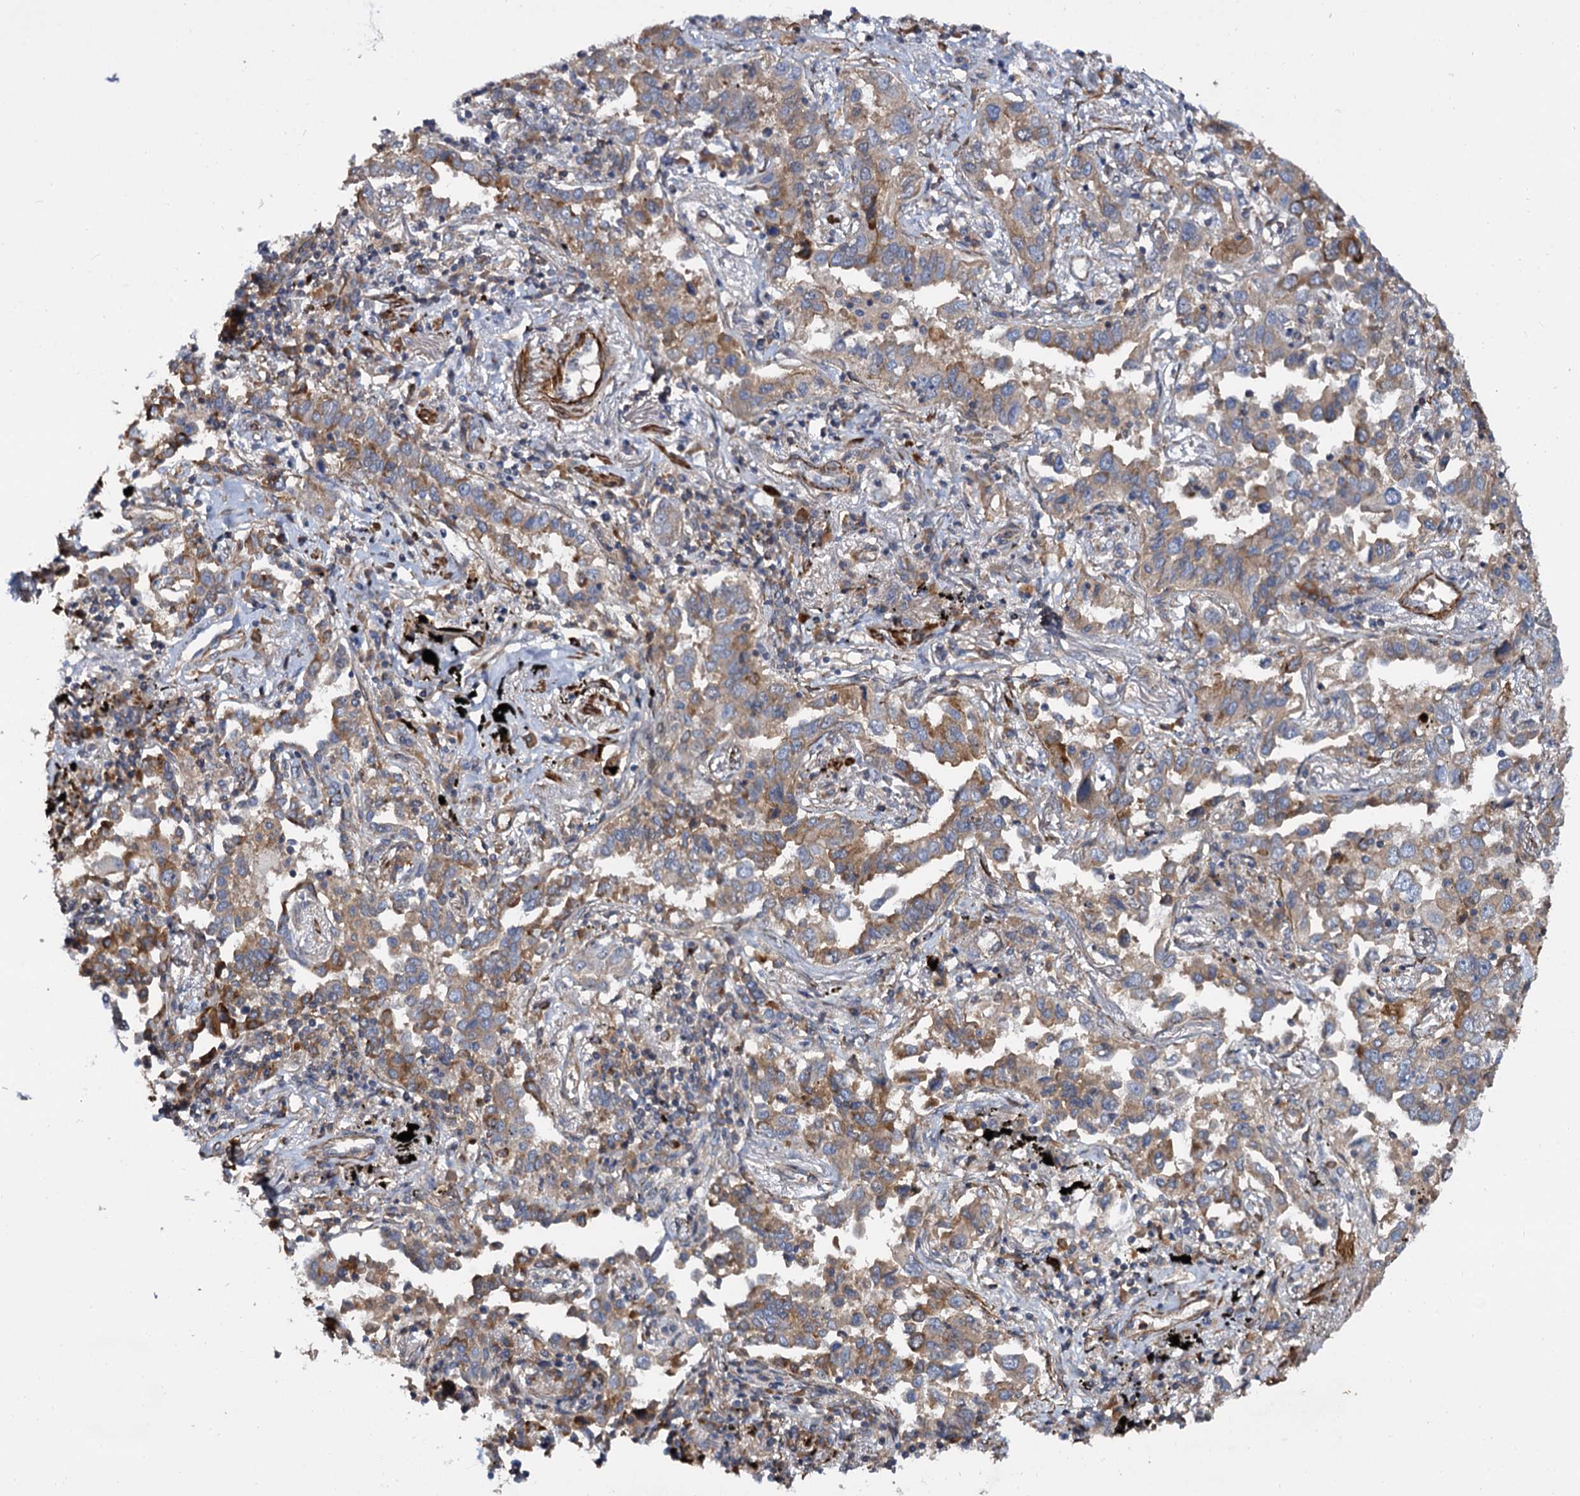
{"staining": {"intensity": "moderate", "quantity": "25%-75%", "location": "cytoplasmic/membranous"}, "tissue": "lung cancer", "cell_type": "Tumor cells", "image_type": "cancer", "snomed": [{"axis": "morphology", "description": "Adenocarcinoma, NOS"}, {"axis": "topography", "description": "Lung"}], "caption": "A high-resolution image shows IHC staining of lung cancer, which reveals moderate cytoplasmic/membranous positivity in approximately 25%-75% of tumor cells.", "gene": "ISM2", "patient": {"sex": "male", "age": 67}}